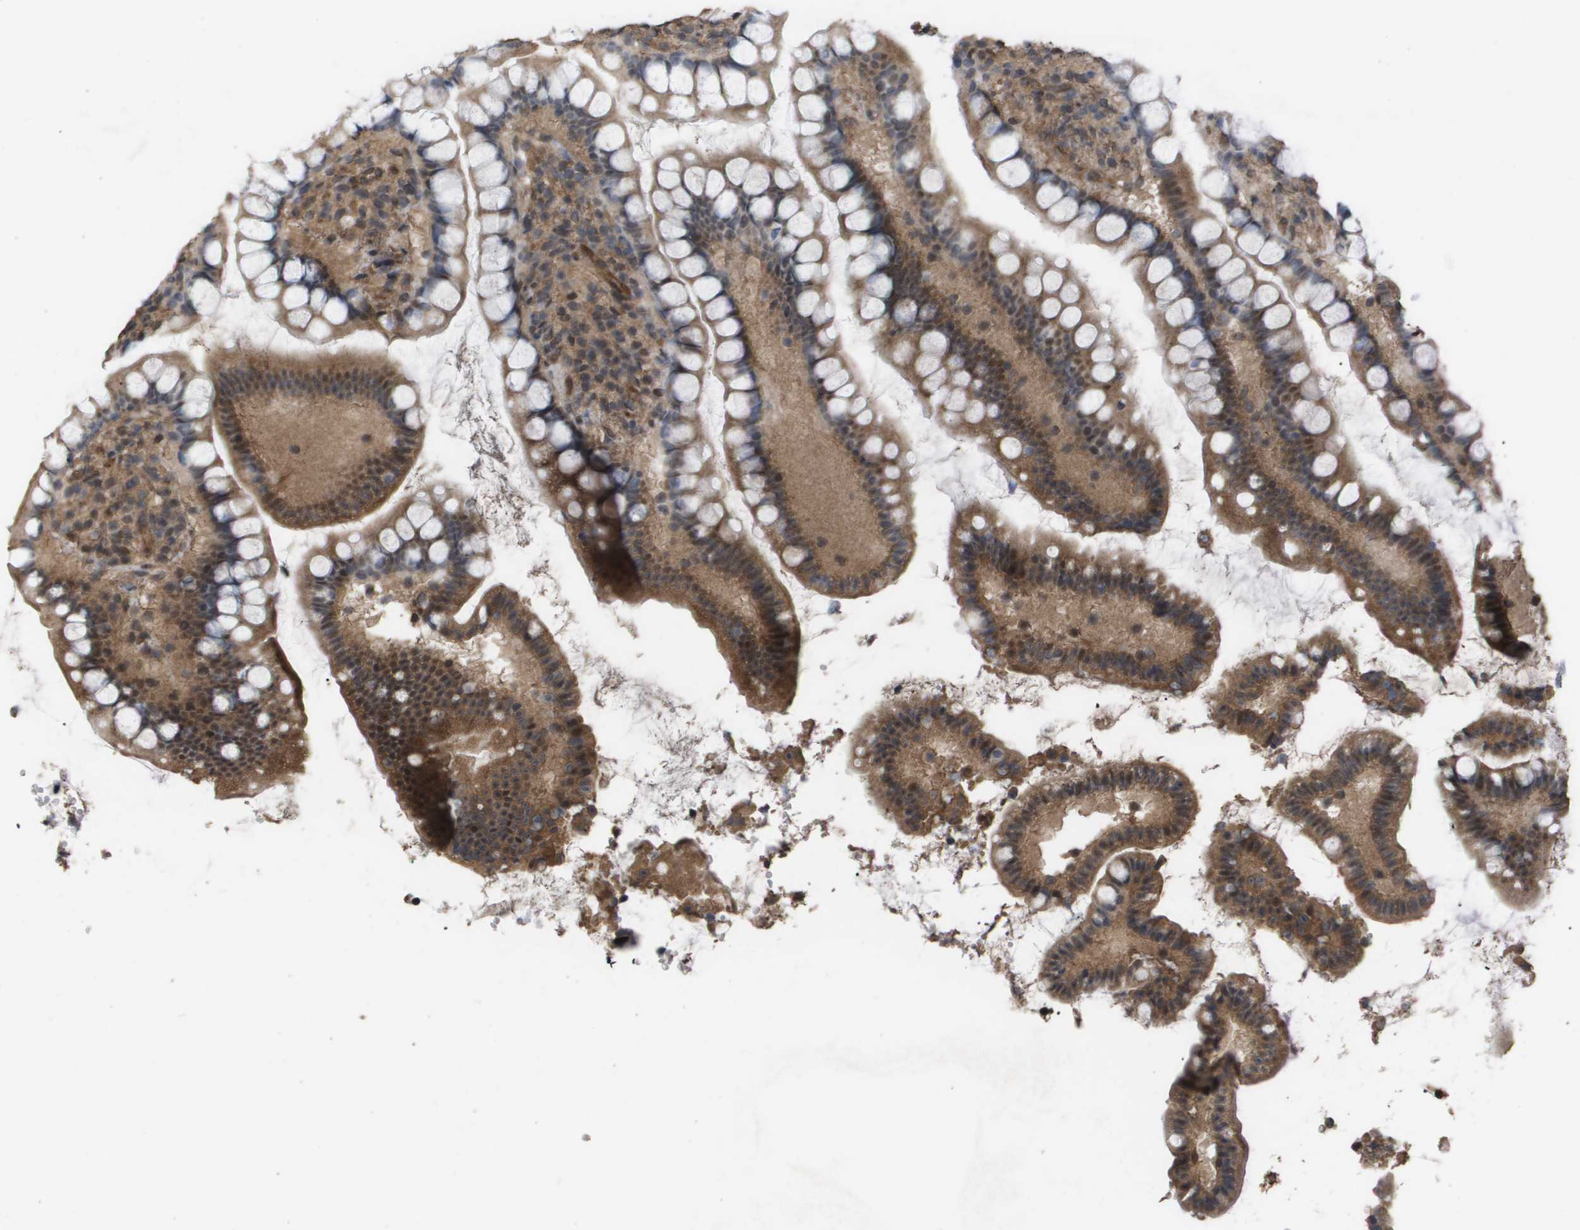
{"staining": {"intensity": "moderate", "quantity": ">75%", "location": "cytoplasmic/membranous"}, "tissue": "small intestine", "cell_type": "Glandular cells", "image_type": "normal", "snomed": [{"axis": "morphology", "description": "Normal tissue, NOS"}, {"axis": "topography", "description": "Small intestine"}], "caption": "DAB immunohistochemical staining of normal small intestine exhibits moderate cytoplasmic/membranous protein expression in approximately >75% of glandular cells.", "gene": "CUL5", "patient": {"sex": "female", "age": 84}}